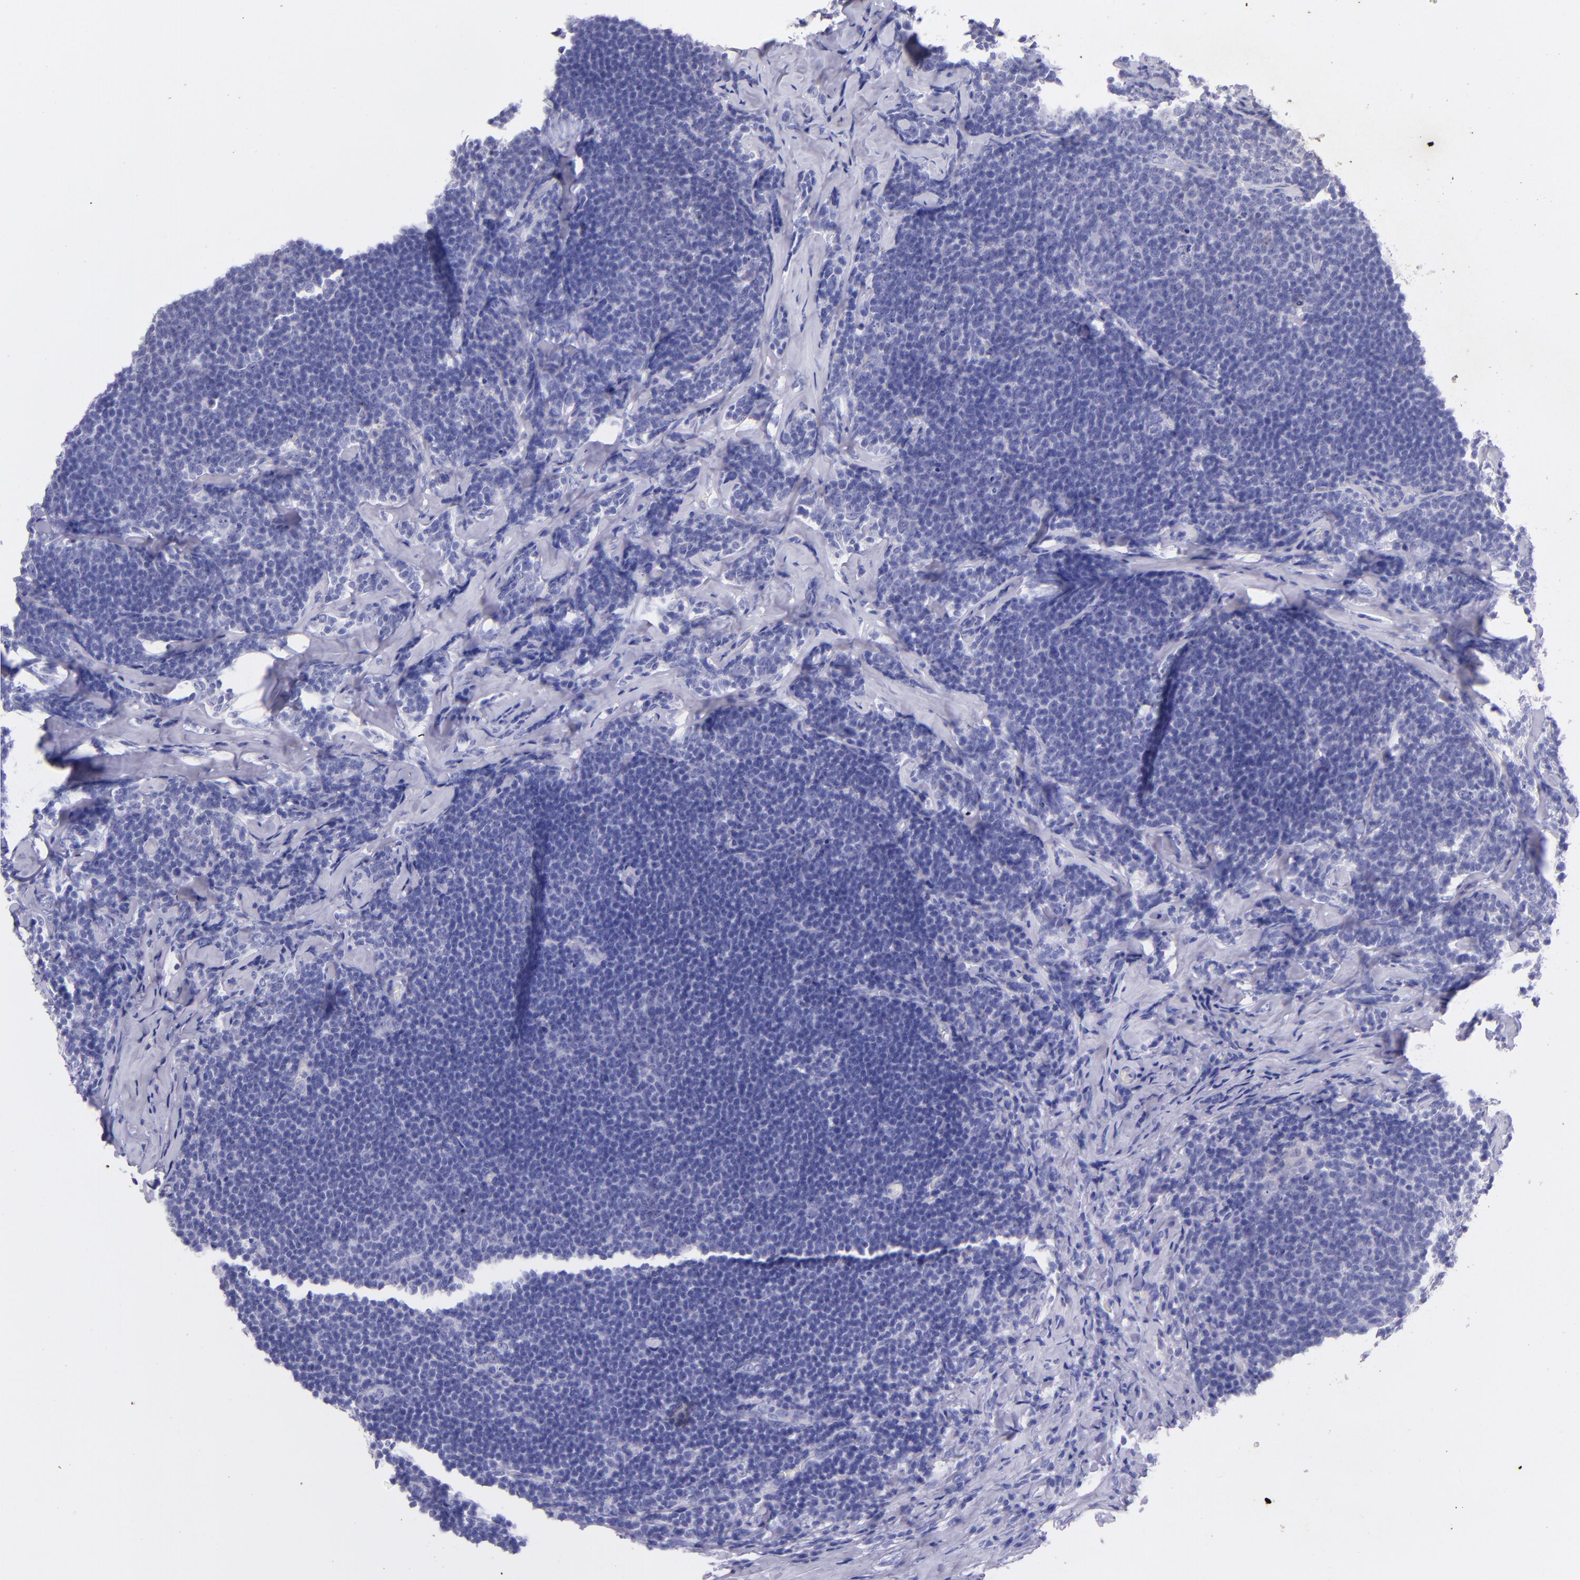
{"staining": {"intensity": "negative", "quantity": "none", "location": "none"}, "tissue": "lymphoma", "cell_type": "Tumor cells", "image_type": "cancer", "snomed": [{"axis": "morphology", "description": "Malignant lymphoma, non-Hodgkin's type, Low grade"}, {"axis": "topography", "description": "Lymph node"}], "caption": "This is an immunohistochemistry (IHC) micrograph of human lymphoma. There is no staining in tumor cells.", "gene": "UCHL1", "patient": {"sex": "male", "age": 74}}